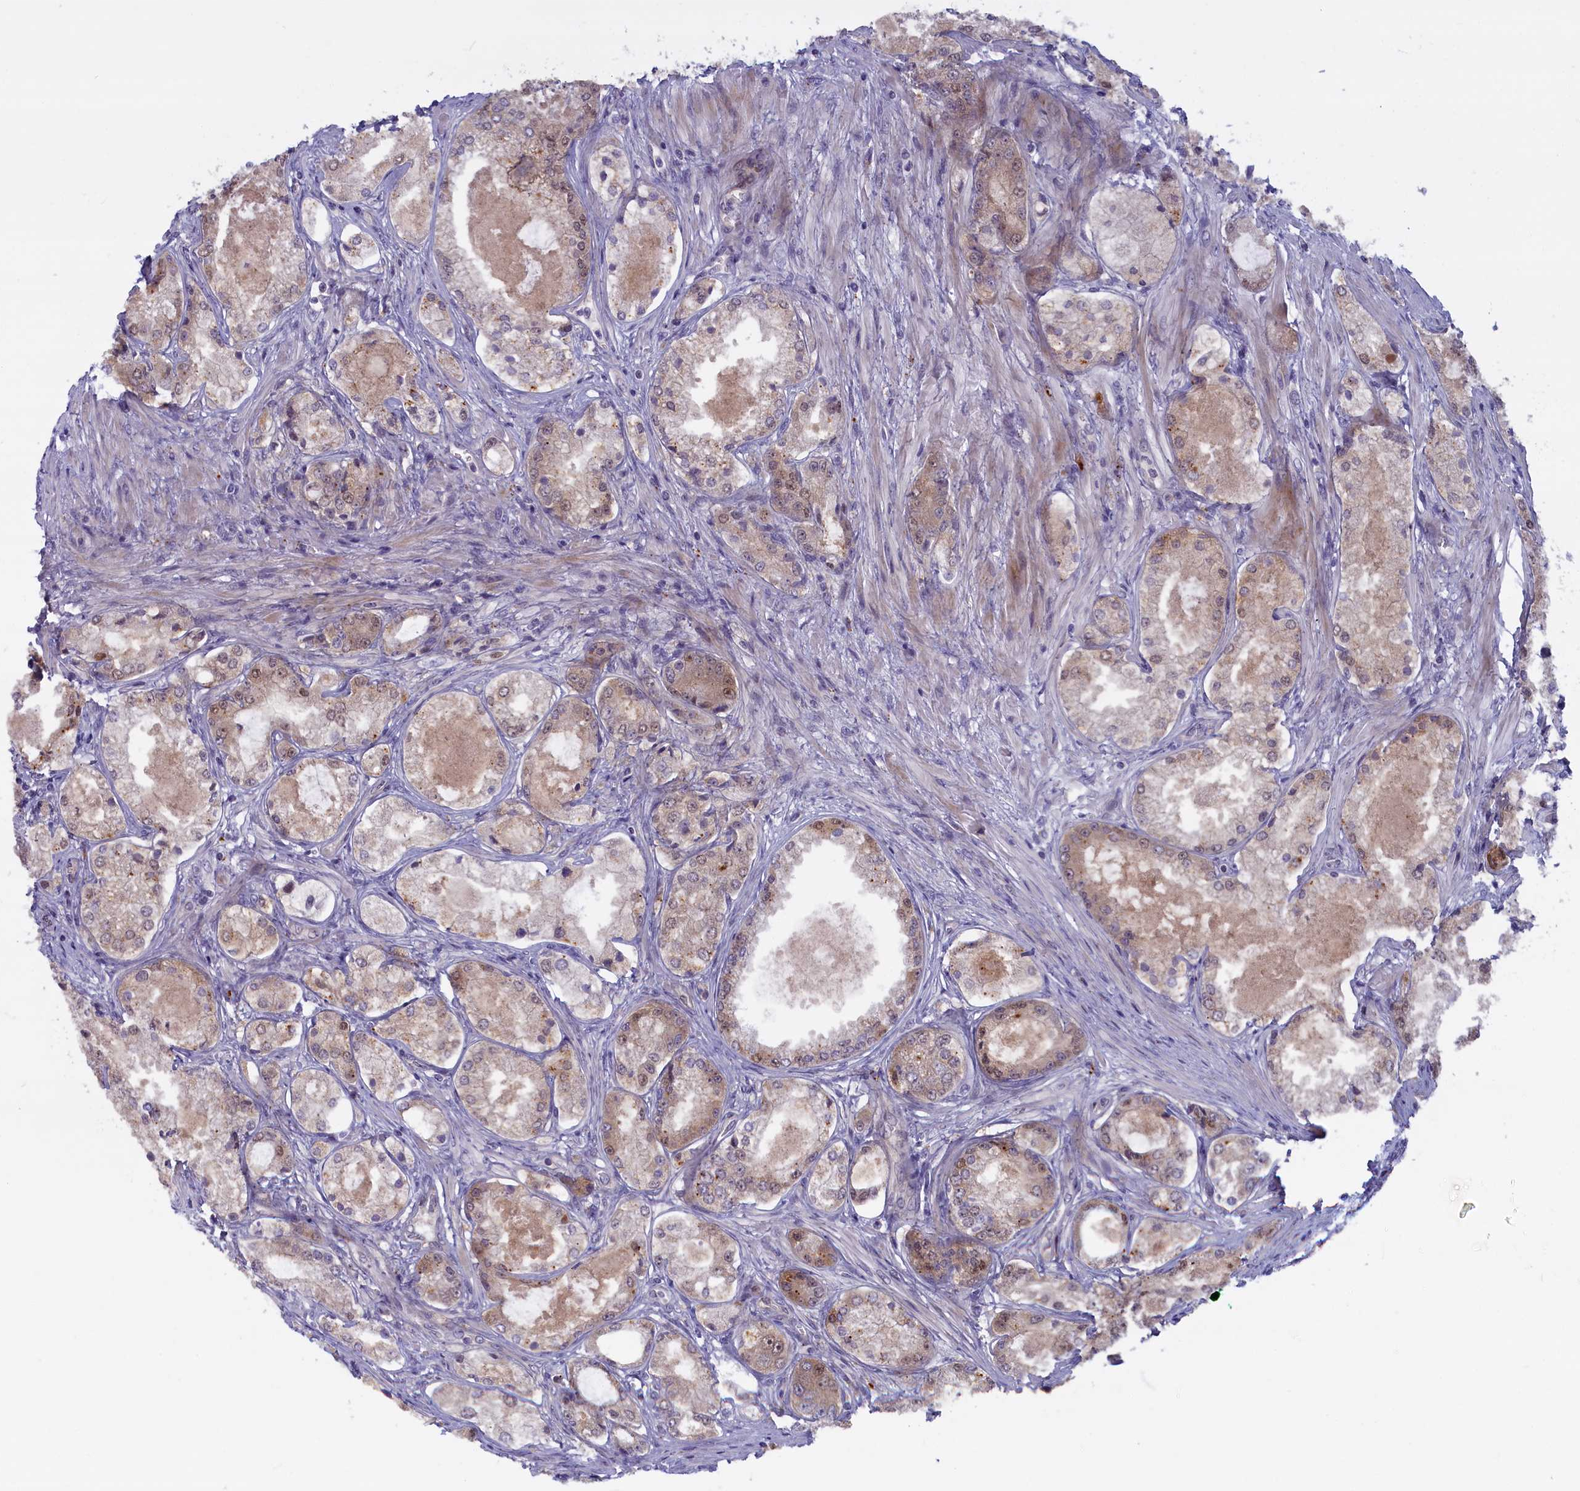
{"staining": {"intensity": "moderate", "quantity": "<25%", "location": "cytoplasmic/membranous,nuclear"}, "tissue": "prostate cancer", "cell_type": "Tumor cells", "image_type": "cancer", "snomed": [{"axis": "morphology", "description": "Adenocarcinoma, Low grade"}, {"axis": "topography", "description": "Prostate"}], "caption": "IHC of prostate cancer (adenocarcinoma (low-grade)) demonstrates low levels of moderate cytoplasmic/membranous and nuclear expression in approximately <25% of tumor cells.", "gene": "FCSK", "patient": {"sex": "male", "age": 68}}